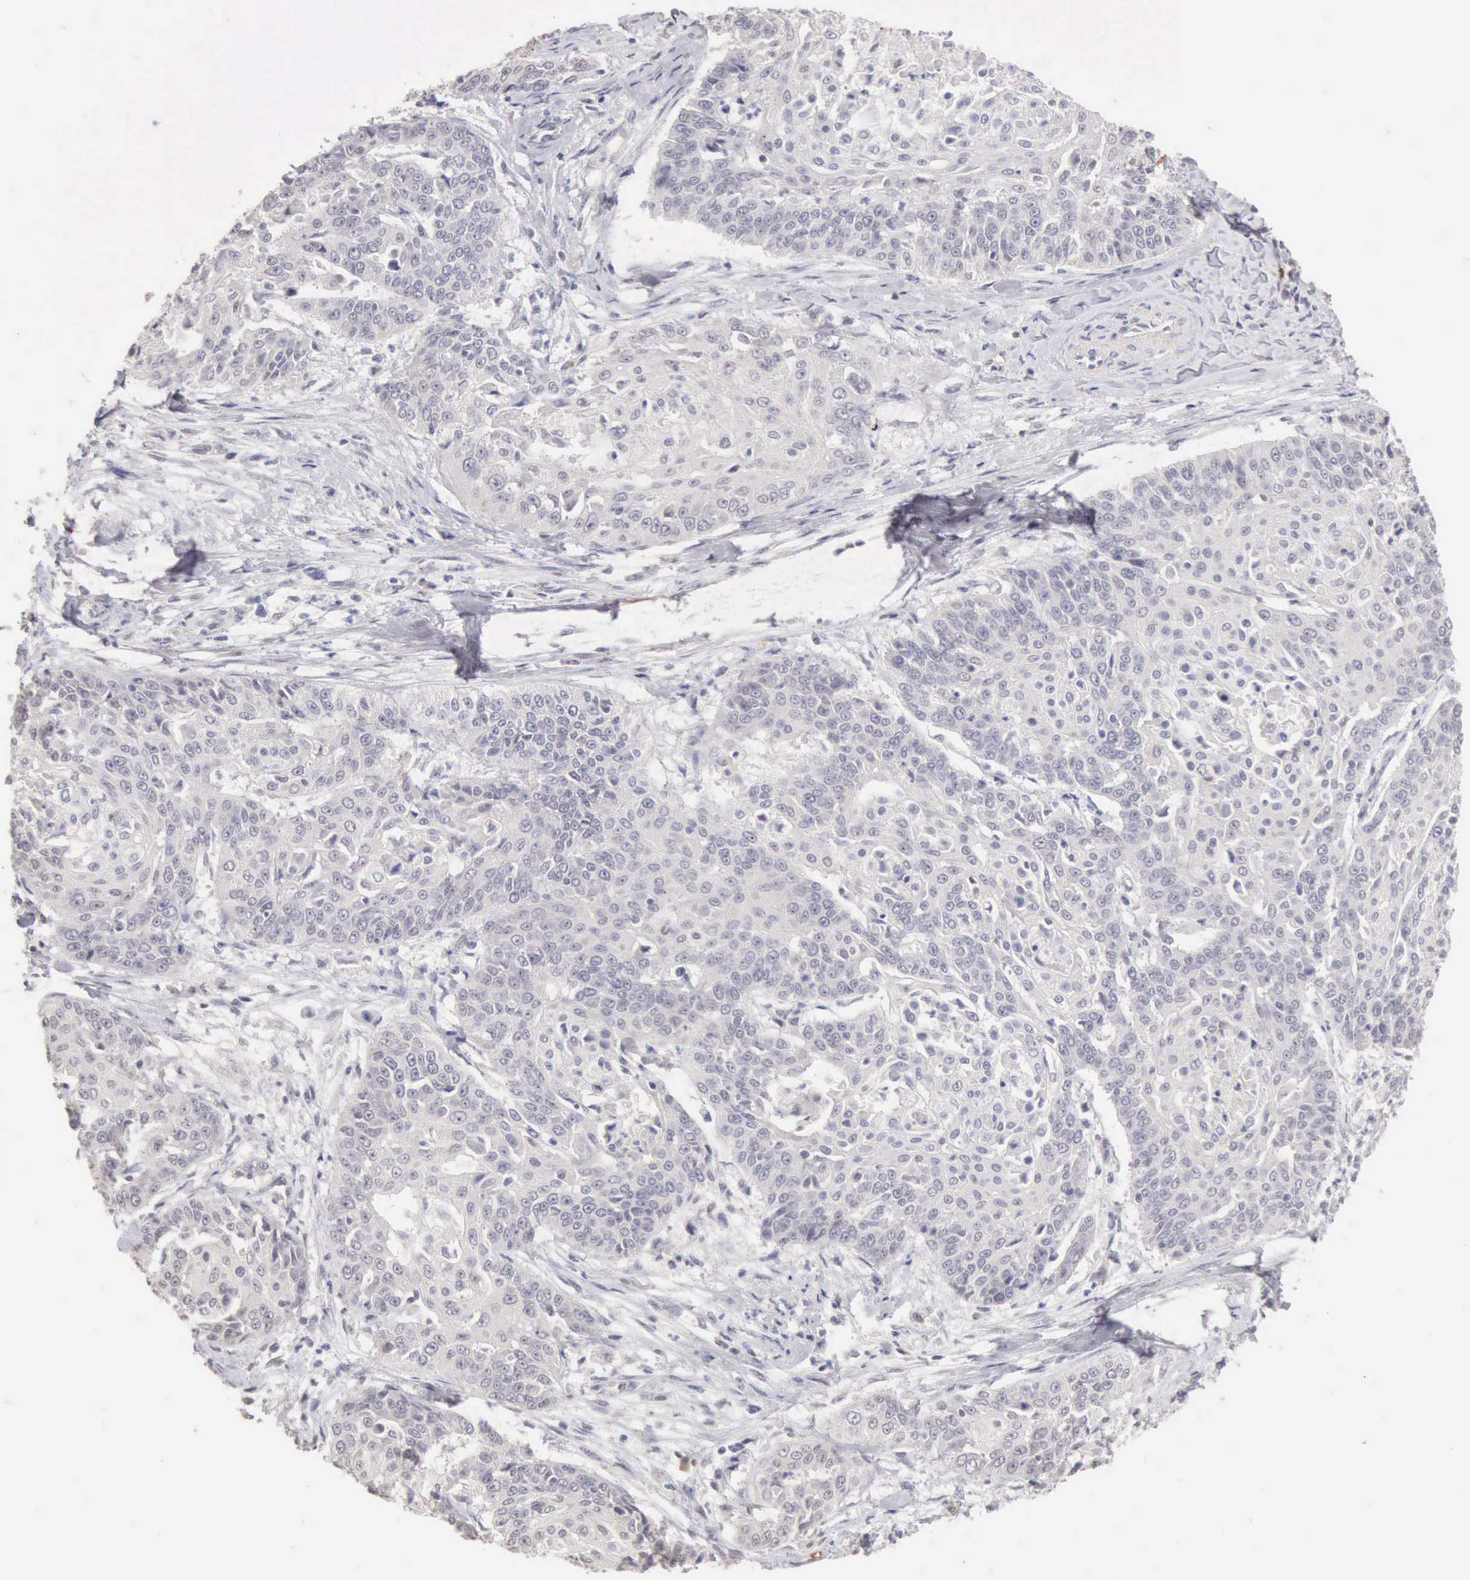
{"staining": {"intensity": "negative", "quantity": "none", "location": "none"}, "tissue": "cervical cancer", "cell_type": "Tumor cells", "image_type": "cancer", "snomed": [{"axis": "morphology", "description": "Squamous cell carcinoma, NOS"}, {"axis": "topography", "description": "Cervix"}], "caption": "Cervical cancer (squamous cell carcinoma) stained for a protein using IHC exhibits no staining tumor cells.", "gene": "CFI", "patient": {"sex": "female", "age": 64}}